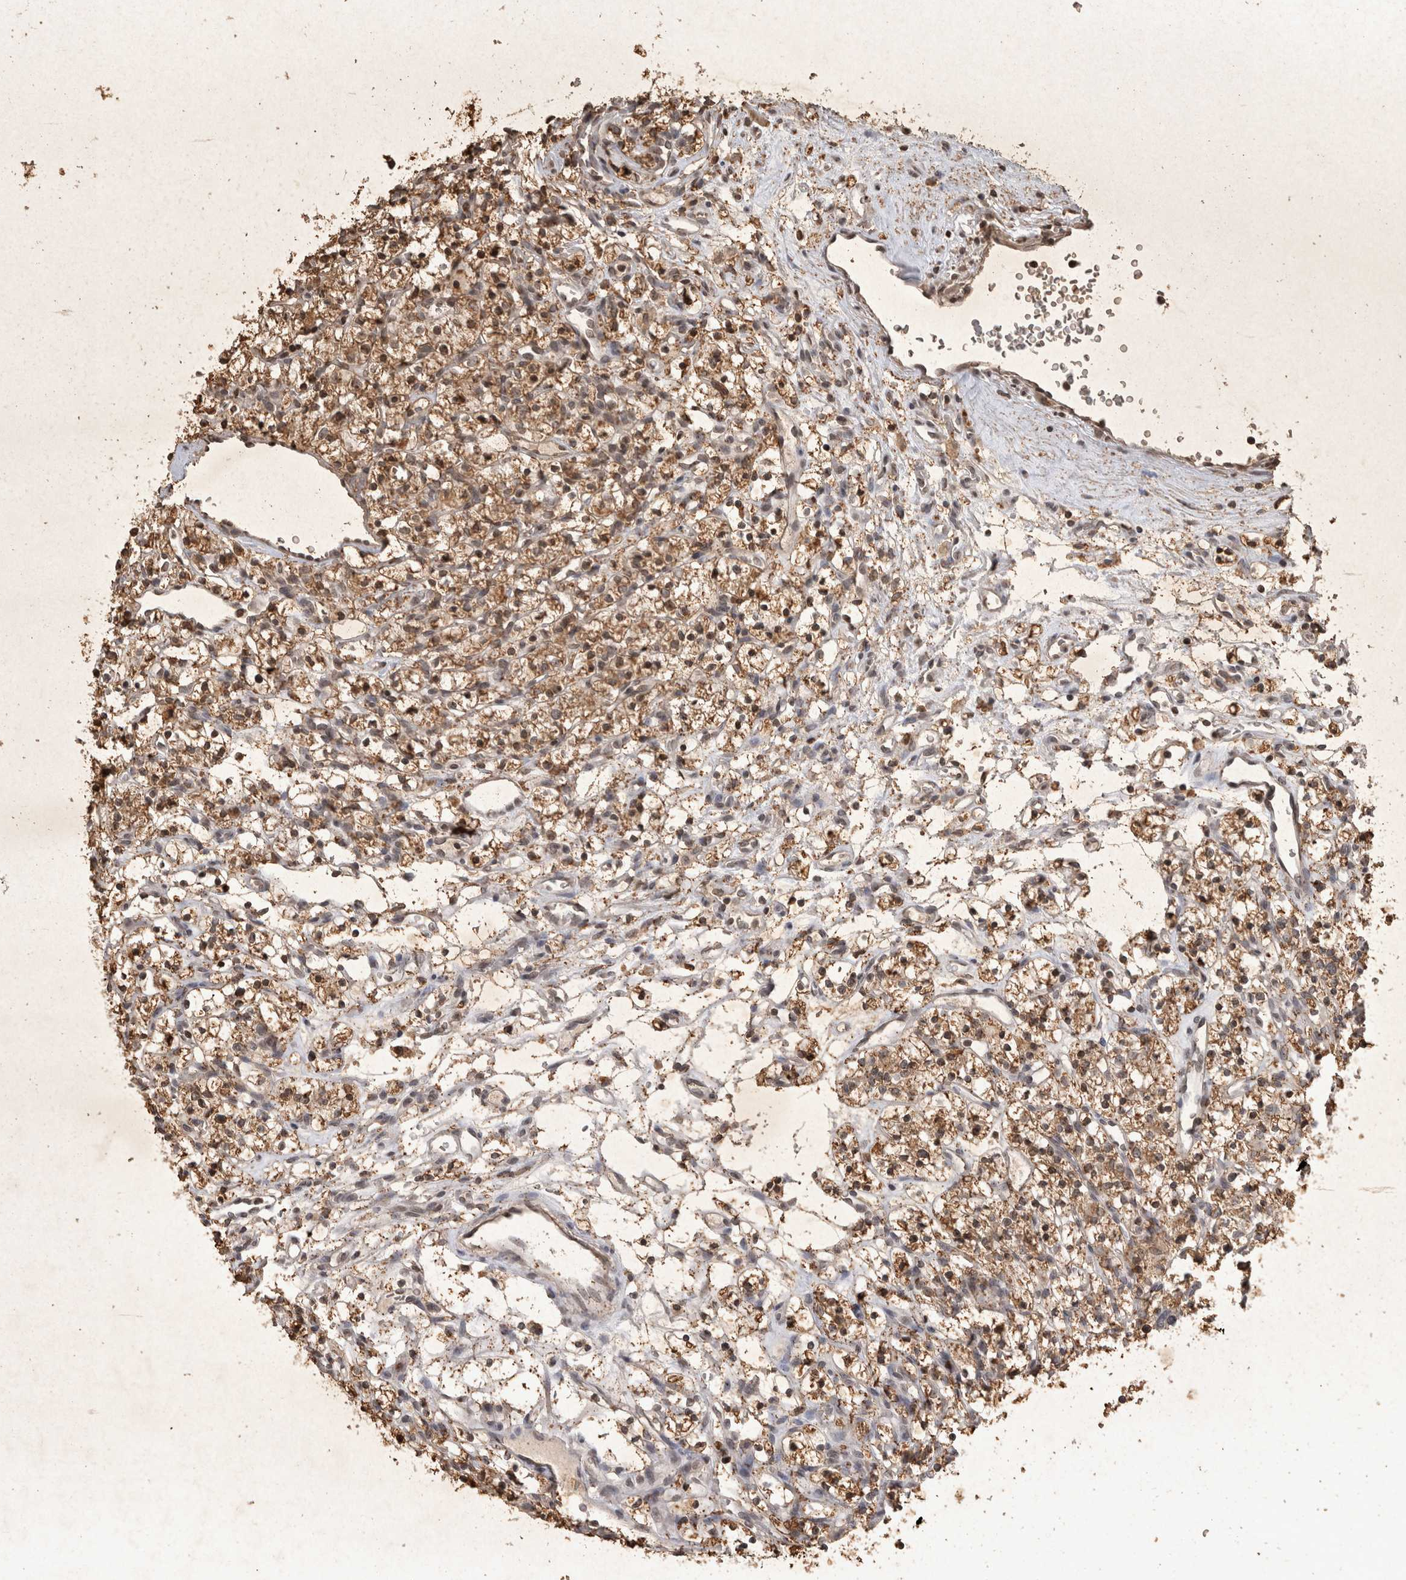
{"staining": {"intensity": "moderate", "quantity": ">75%", "location": "cytoplasmic/membranous"}, "tissue": "renal cancer", "cell_type": "Tumor cells", "image_type": "cancer", "snomed": [{"axis": "morphology", "description": "Adenocarcinoma, NOS"}, {"axis": "topography", "description": "Kidney"}], "caption": "The micrograph reveals immunohistochemical staining of renal cancer. There is moderate cytoplasmic/membranous staining is appreciated in approximately >75% of tumor cells.", "gene": "HRK", "patient": {"sex": "female", "age": 57}}